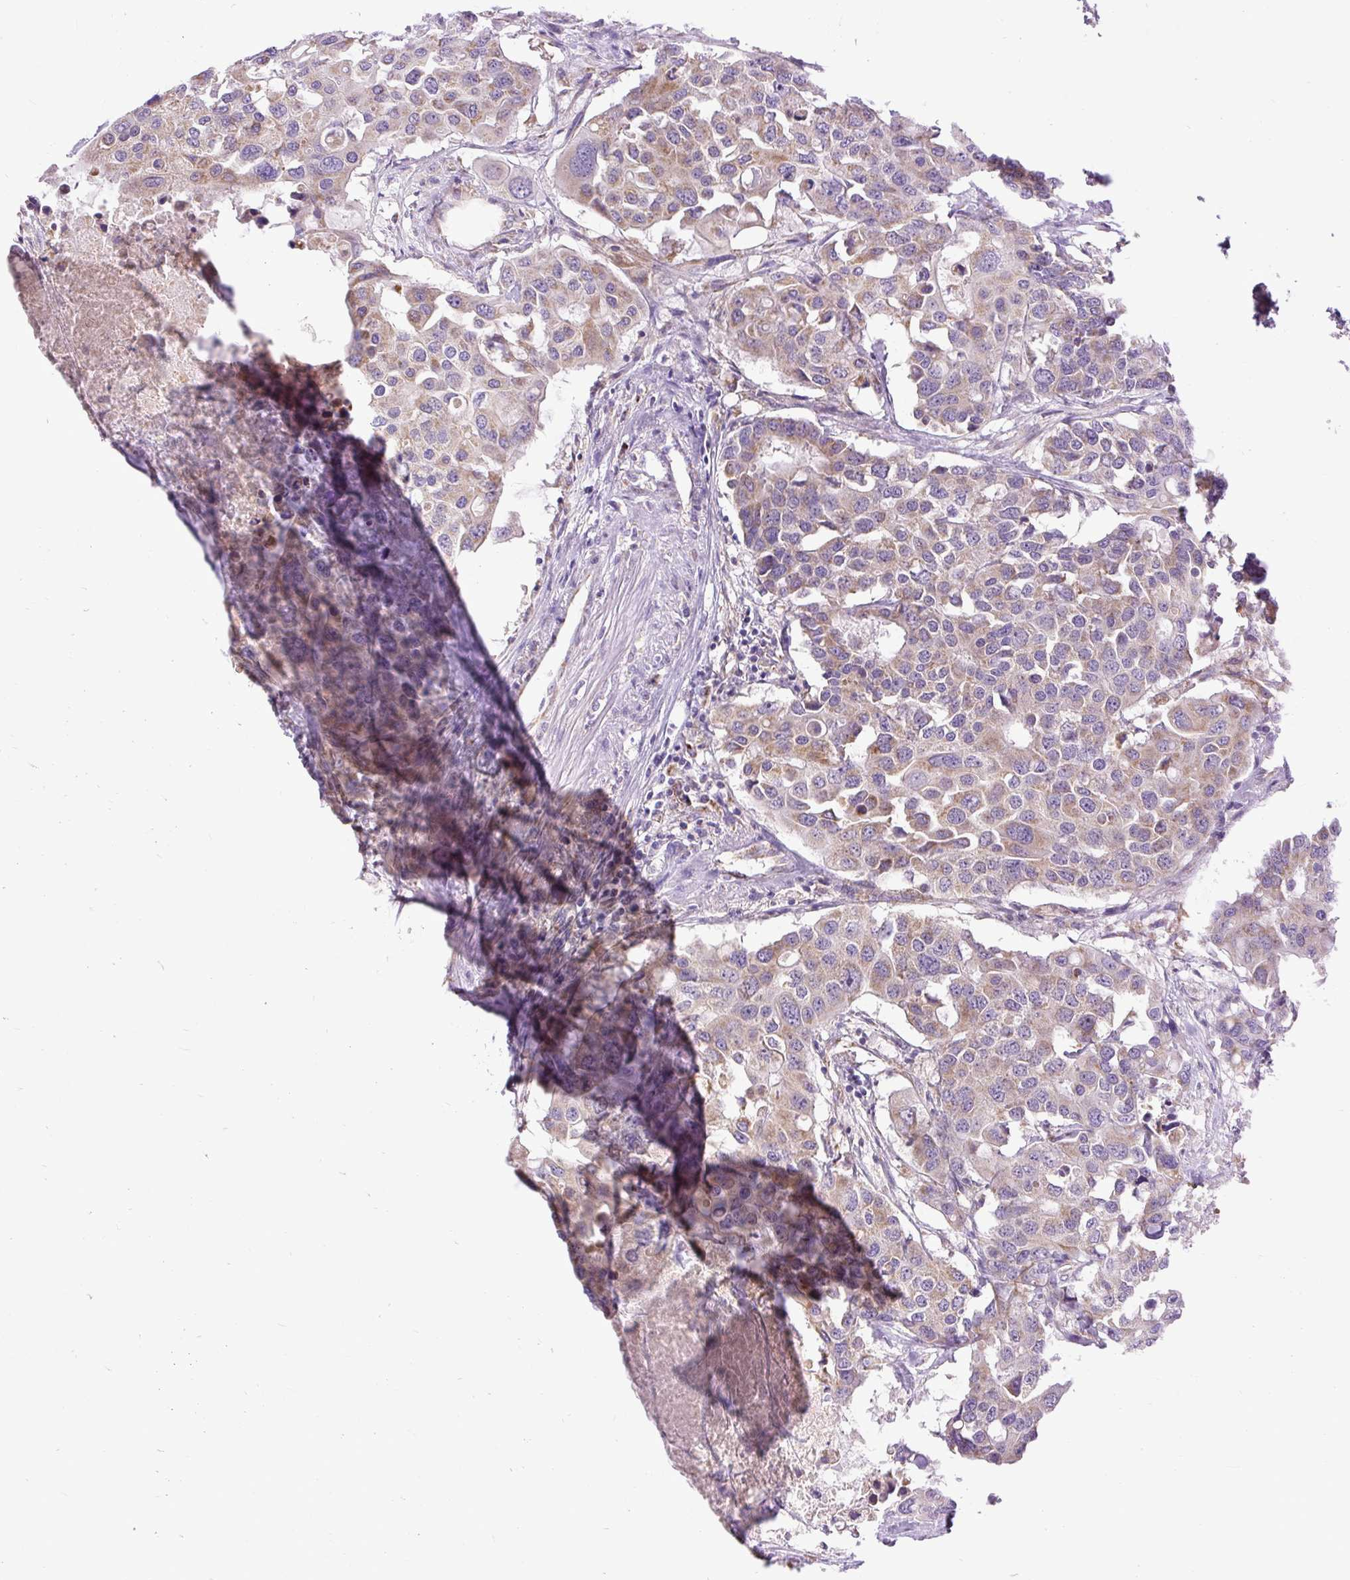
{"staining": {"intensity": "weak", "quantity": "25%-75%", "location": "cytoplasmic/membranous"}, "tissue": "colorectal cancer", "cell_type": "Tumor cells", "image_type": "cancer", "snomed": [{"axis": "morphology", "description": "Adenocarcinoma, NOS"}, {"axis": "topography", "description": "Colon"}], "caption": "Immunohistochemistry of colorectal adenocarcinoma demonstrates low levels of weak cytoplasmic/membranous expression in about 25%-75% of tumor cells.", "gene": "TM2D3", "patient": {"sex": "male", "age": 77}}